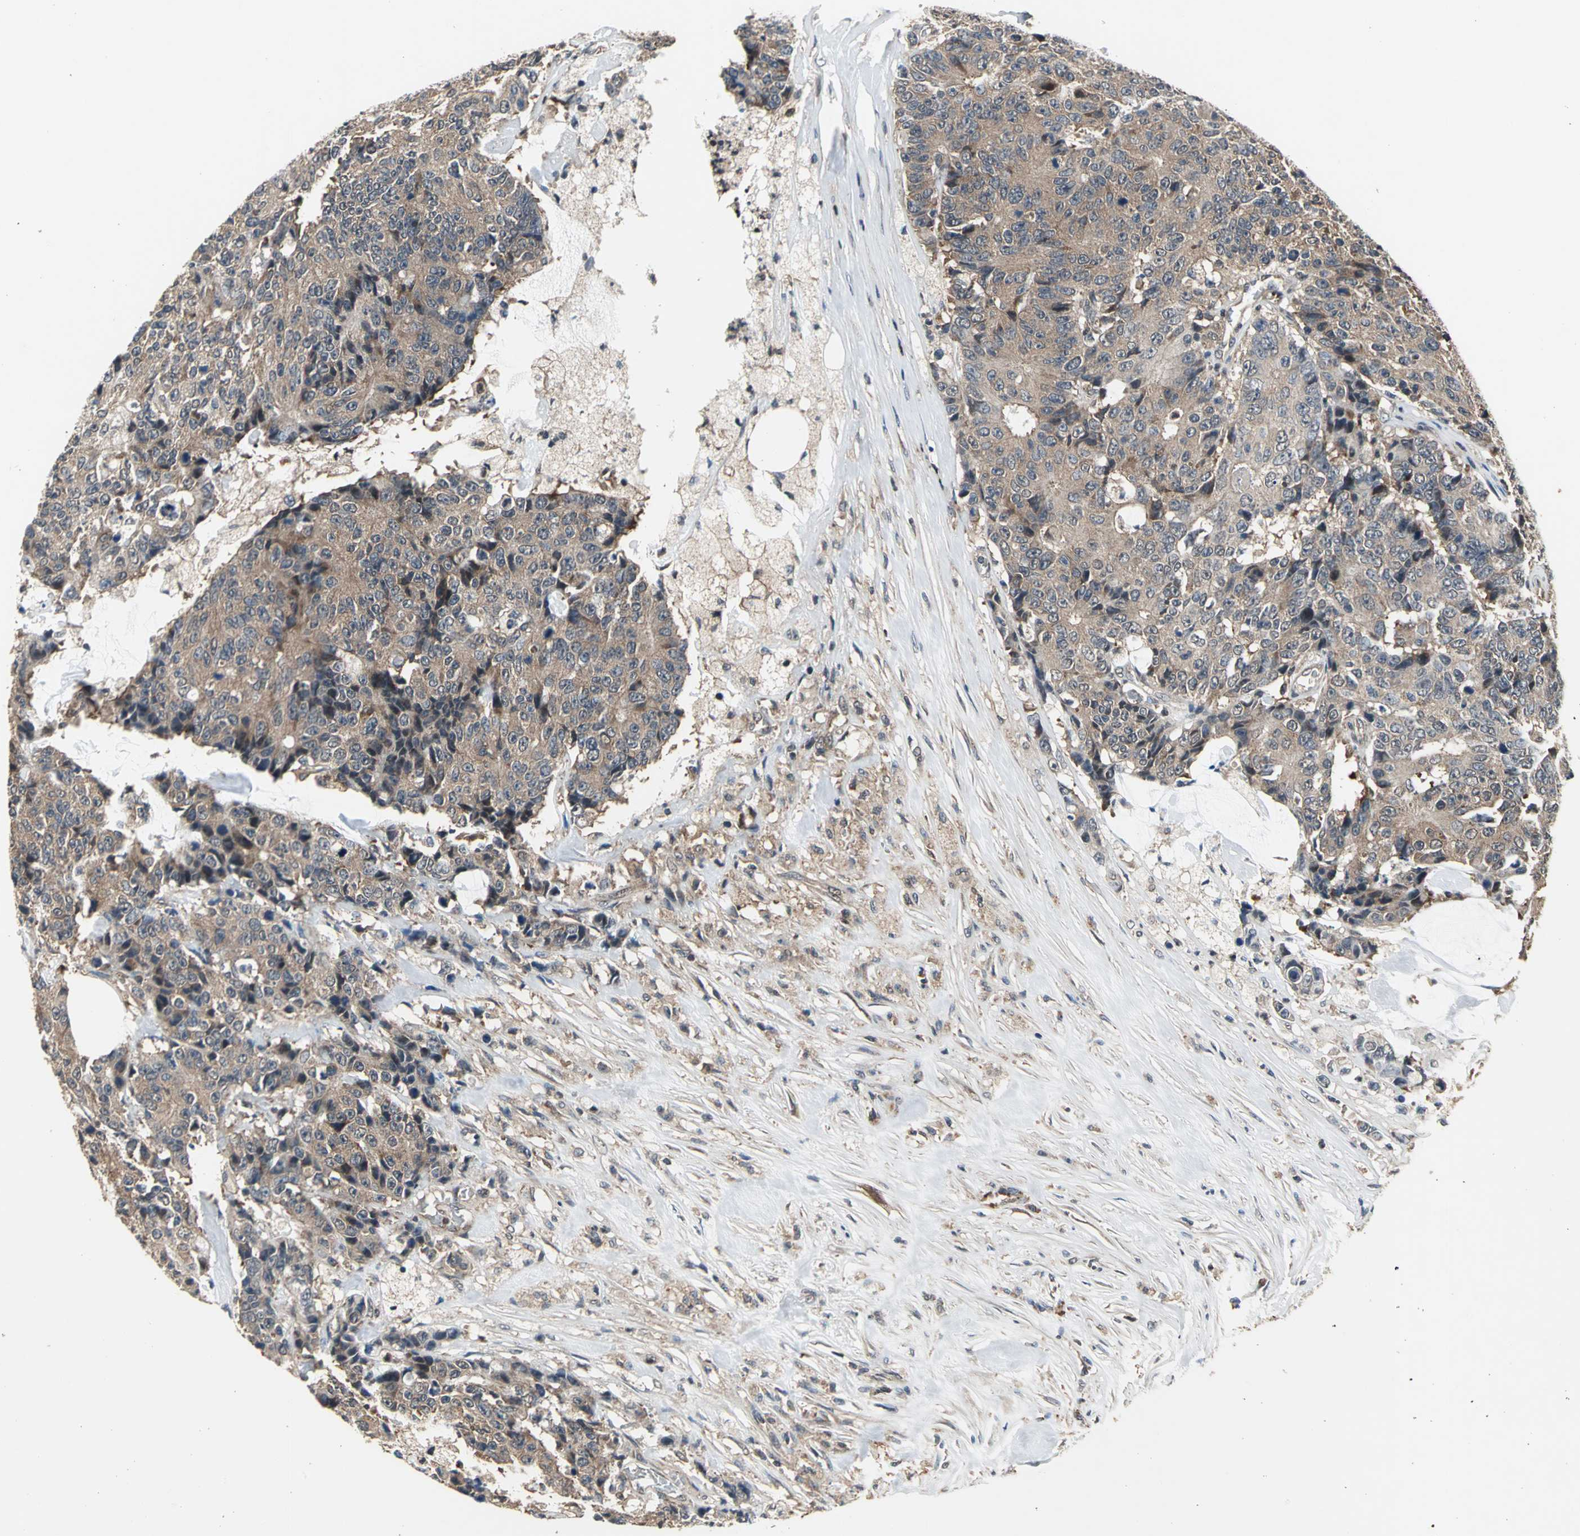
{"staining": {"intensity": "weak", "quantity": ">75%", "location": "cytoplasmic/membranous"}, "tissue": "colorectal cancer", "cell_type": "Tumor cells", "image_type": "cancer", "snomed": [{"axis": "morphology", "description": "Adenocarcinoma, NOS"}, {"axis": "topography", "description": "Colon"}], "caption": "Colorectal cancer (adenocarcinoma) stained with a protein marker shows weak staining in tumor cells.", "gene": "EIF2B2", "patient": {"sex": "female", "age": 86}}